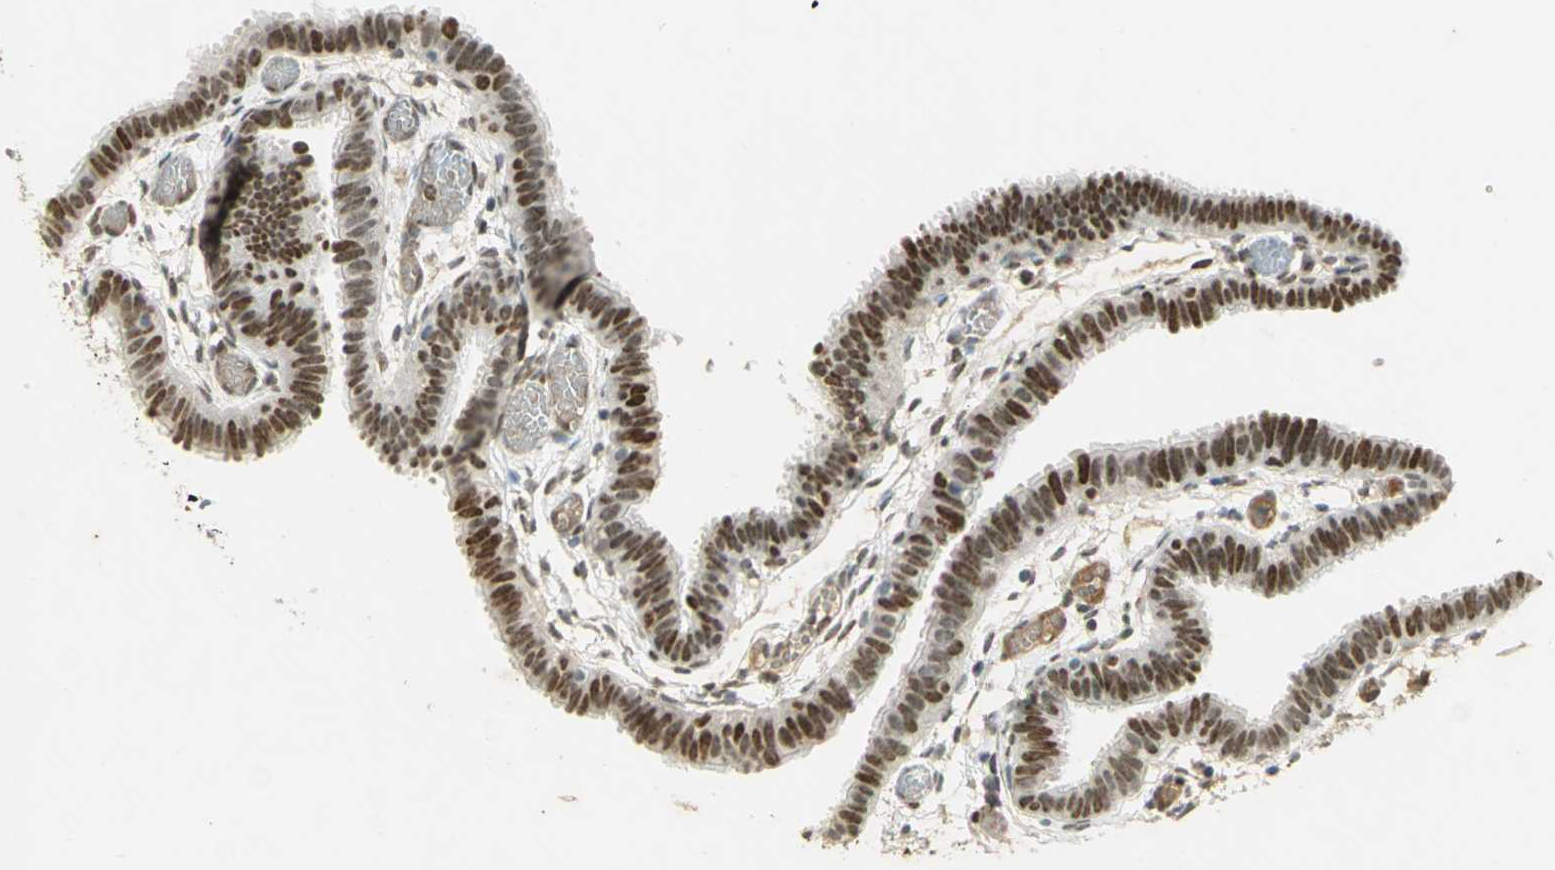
{"staining": {"intensity": "strong", "quantity": ">75%", "location": "nuclear"}, "tissue": "fallopian tube", "cell_type": "Glandular cells", "image_type": "normal", "snomed": [{"axis": "morphology", "description": "Normal tissue, NOS"}, {"axis": "topography", "description": "Fallopian tube"}], "caption": "A histopathology image of fallopian tube stained for a protein exhibits strong nuclear brown staining in glandular cells. The staining was performed using DAB (3,3'-diaminobenzidine) to visualize the protein expression in brown, while the nuclei were stained in blue with hematoxylin (Magnification: 20x).", "gene": "AK6", "patient": {"sex": "female", "age": 29}}